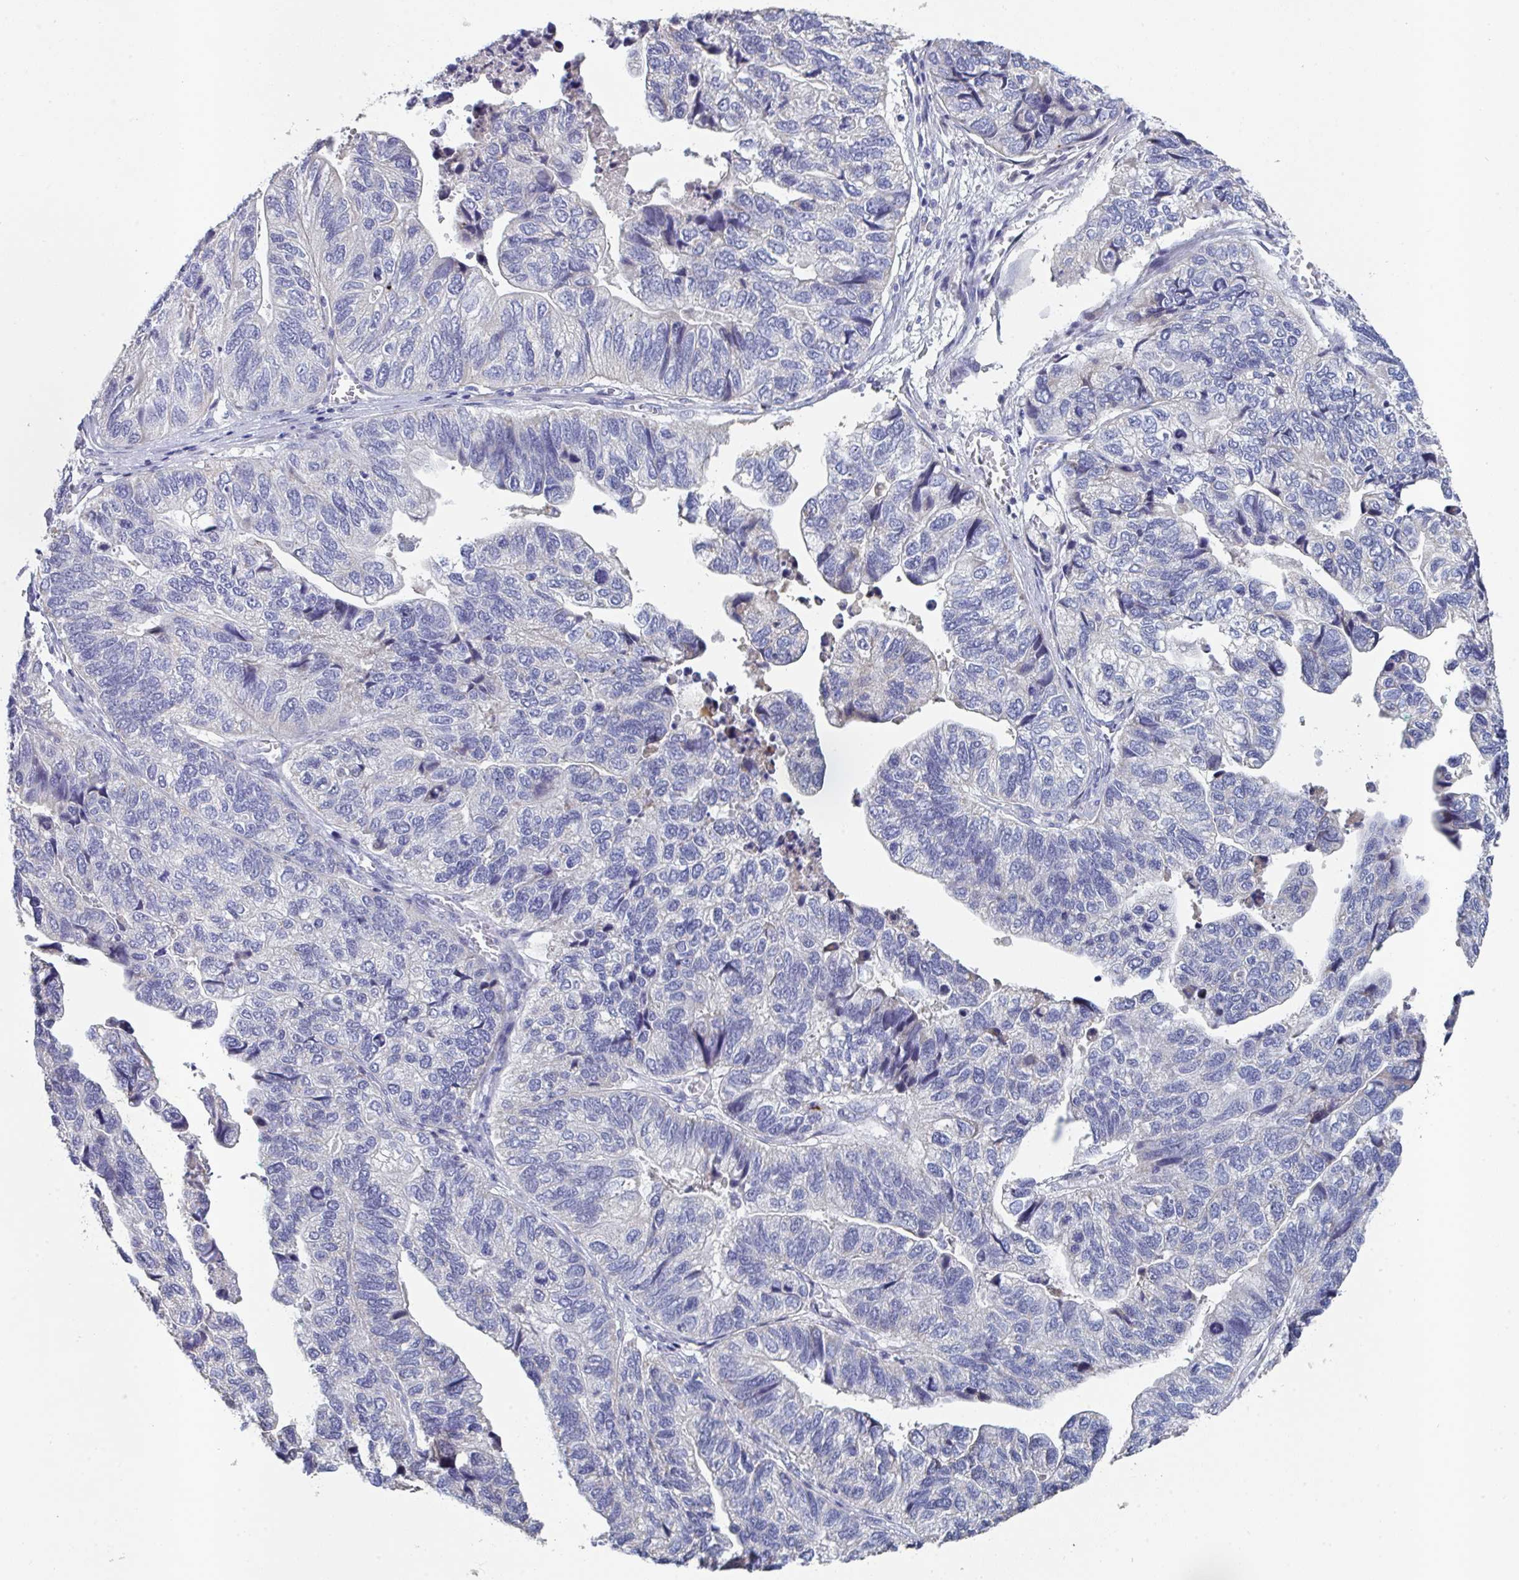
{"staining": {"intensity": "negative", "quantity": "none", "location": "none"}, "tissue": "stomach cancer", "cell_type": "Tumor cells", "image_type": "cancer", "snomed": [{"axis": "morphology", "description": "Adenocarcinoma, NOS"}, {"axis": "topography", "description": "Stomach, upper"}], "caption": "This image is of stomach adenocarcinoma stained with IHC to label a protein in brown with the nuclei are counter-stained blue. There is no expression in tumor cells.", "gene": "HGFAC", "patient": {"sex": "female", "age": 67}}